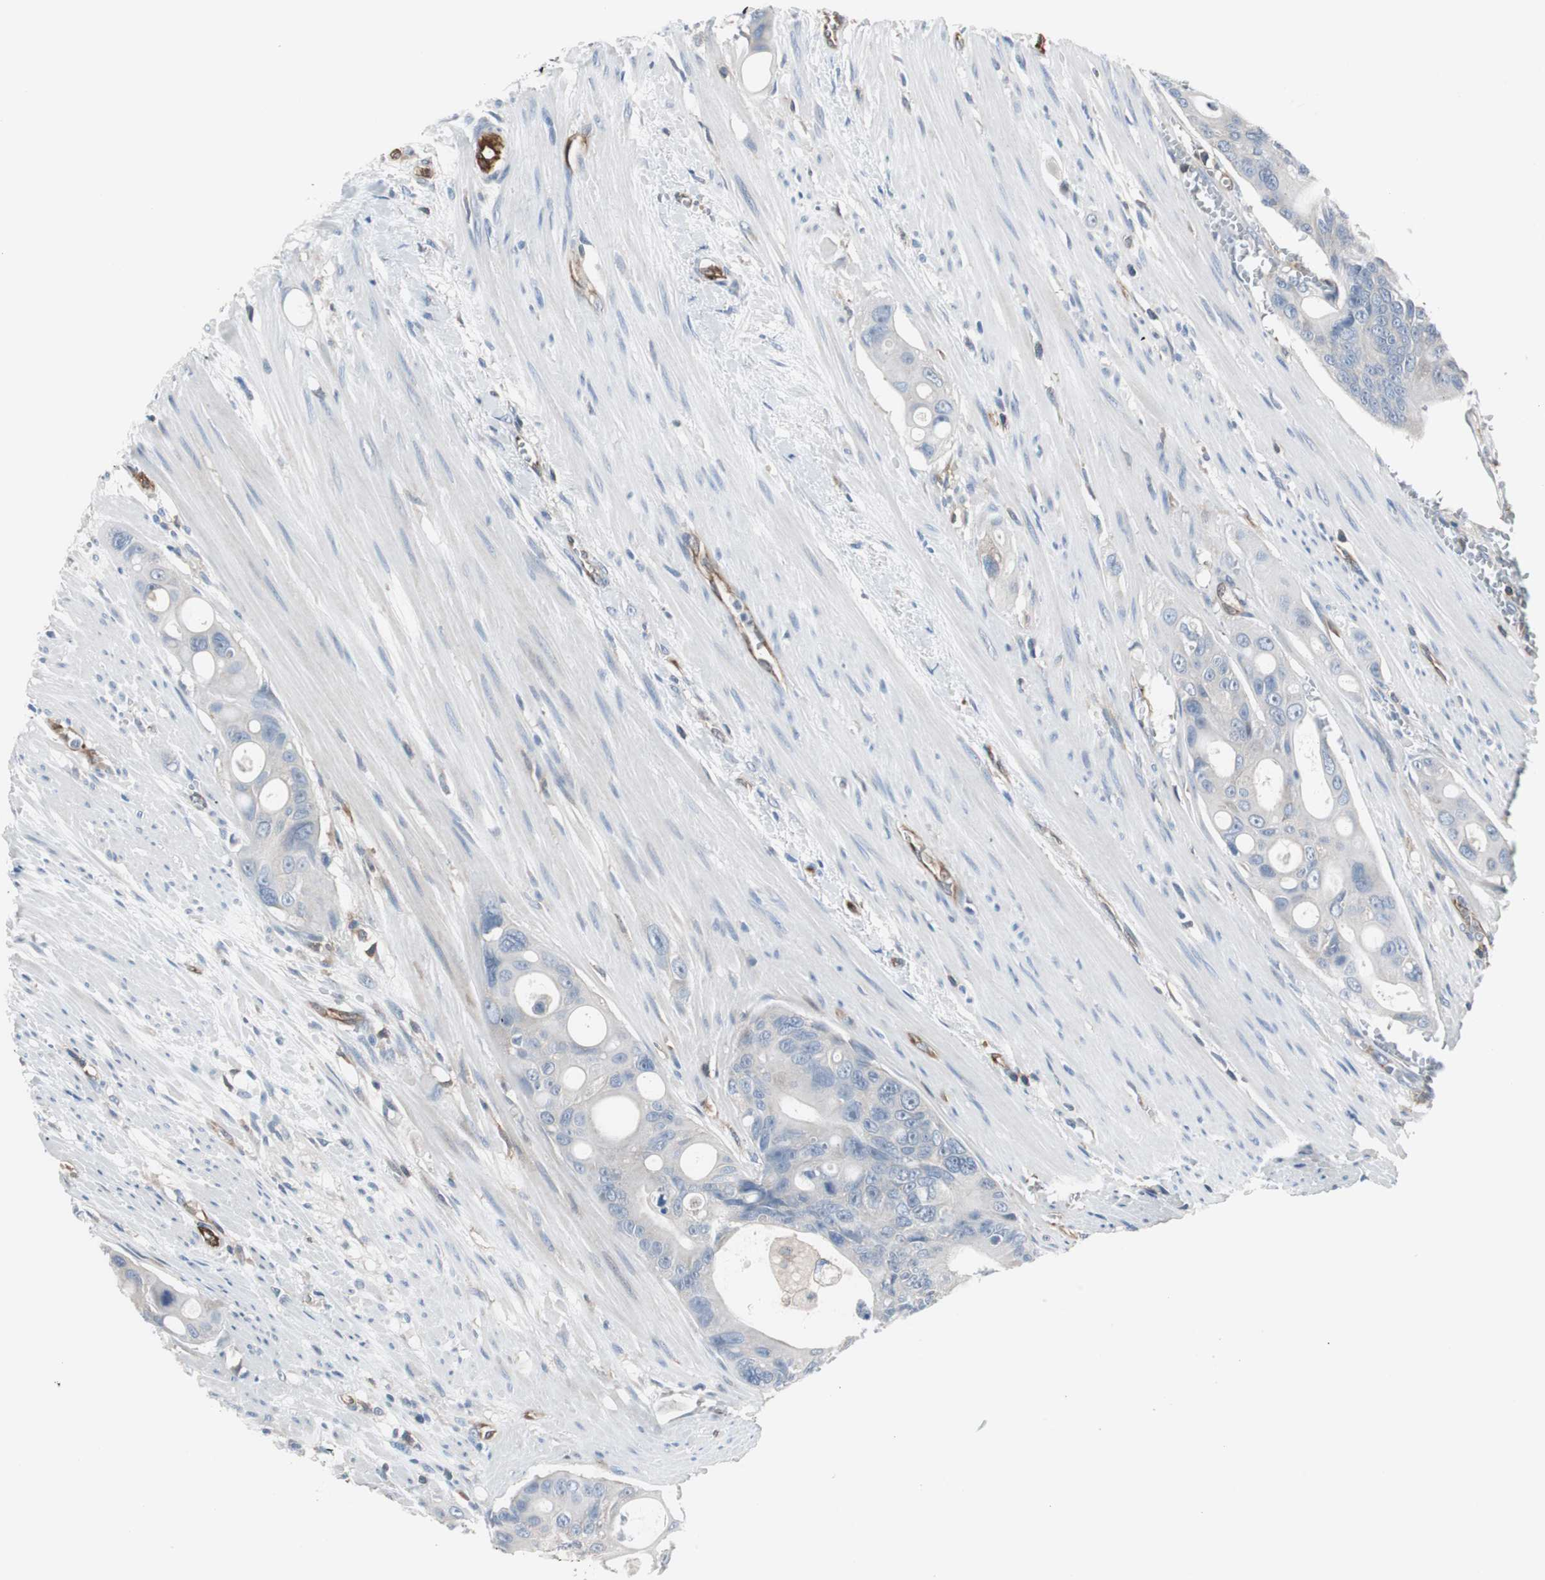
{"staining": {"intensity": "negative", "quantity": "none", "location": "none"}, "tissue": "colorectal cancer", "cell_type": "Tumor cells", "image_type": "cancer", "snomed": [{"axis": "morphology", "description": "Adenocarcinoma, NOS"}, {"axis": "topography", "description": "Colon"}], "caption": "Tumor cells are negative for brown protein staining in colorectal cancer (adenocarcinoma).", "gene": "SWAP70", "patient": {"sex": "female", "age": 57}}